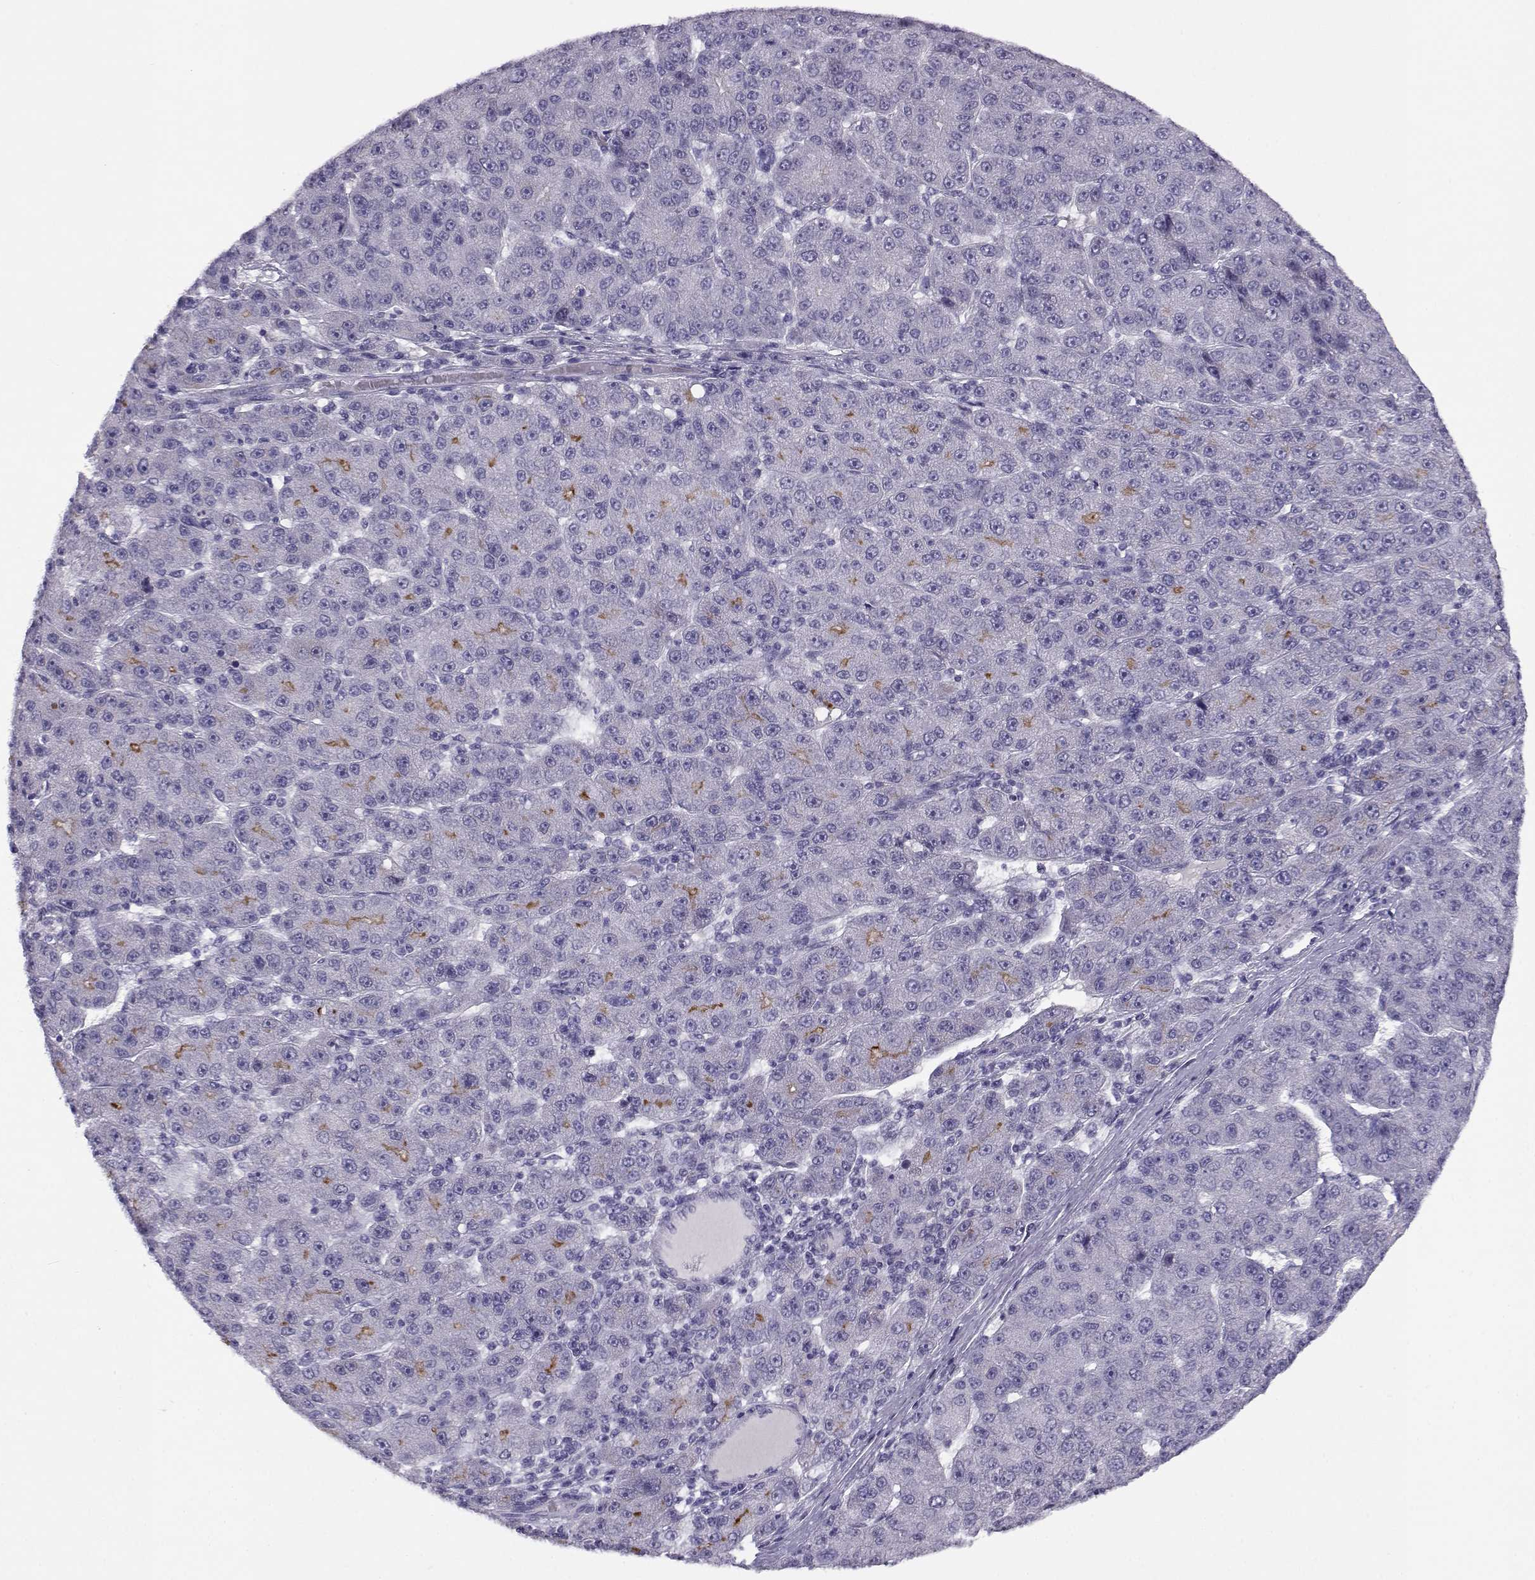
{"staining": {"intensity": "negative", "quantity": "none", "location": "none"}, "tissue": "liver cancer", "cell_type": "Tumor cells", "image_type": "cancer", "snomed": [{"axis": "morphology", "description": "Carcinoma, Hepatocellular, NOS"}, {"axis": "topography", "description": "Liver"}], "caption": "Image shows no significant protein positivity in tumor cells of hepatocellular carcinoma (liver). (DAB (3,3'-diaminobenzidine) IHC with hematoxylin counter stain).", "gene": "CFAP77", "patient": {"sex": "male", "age": 67}}